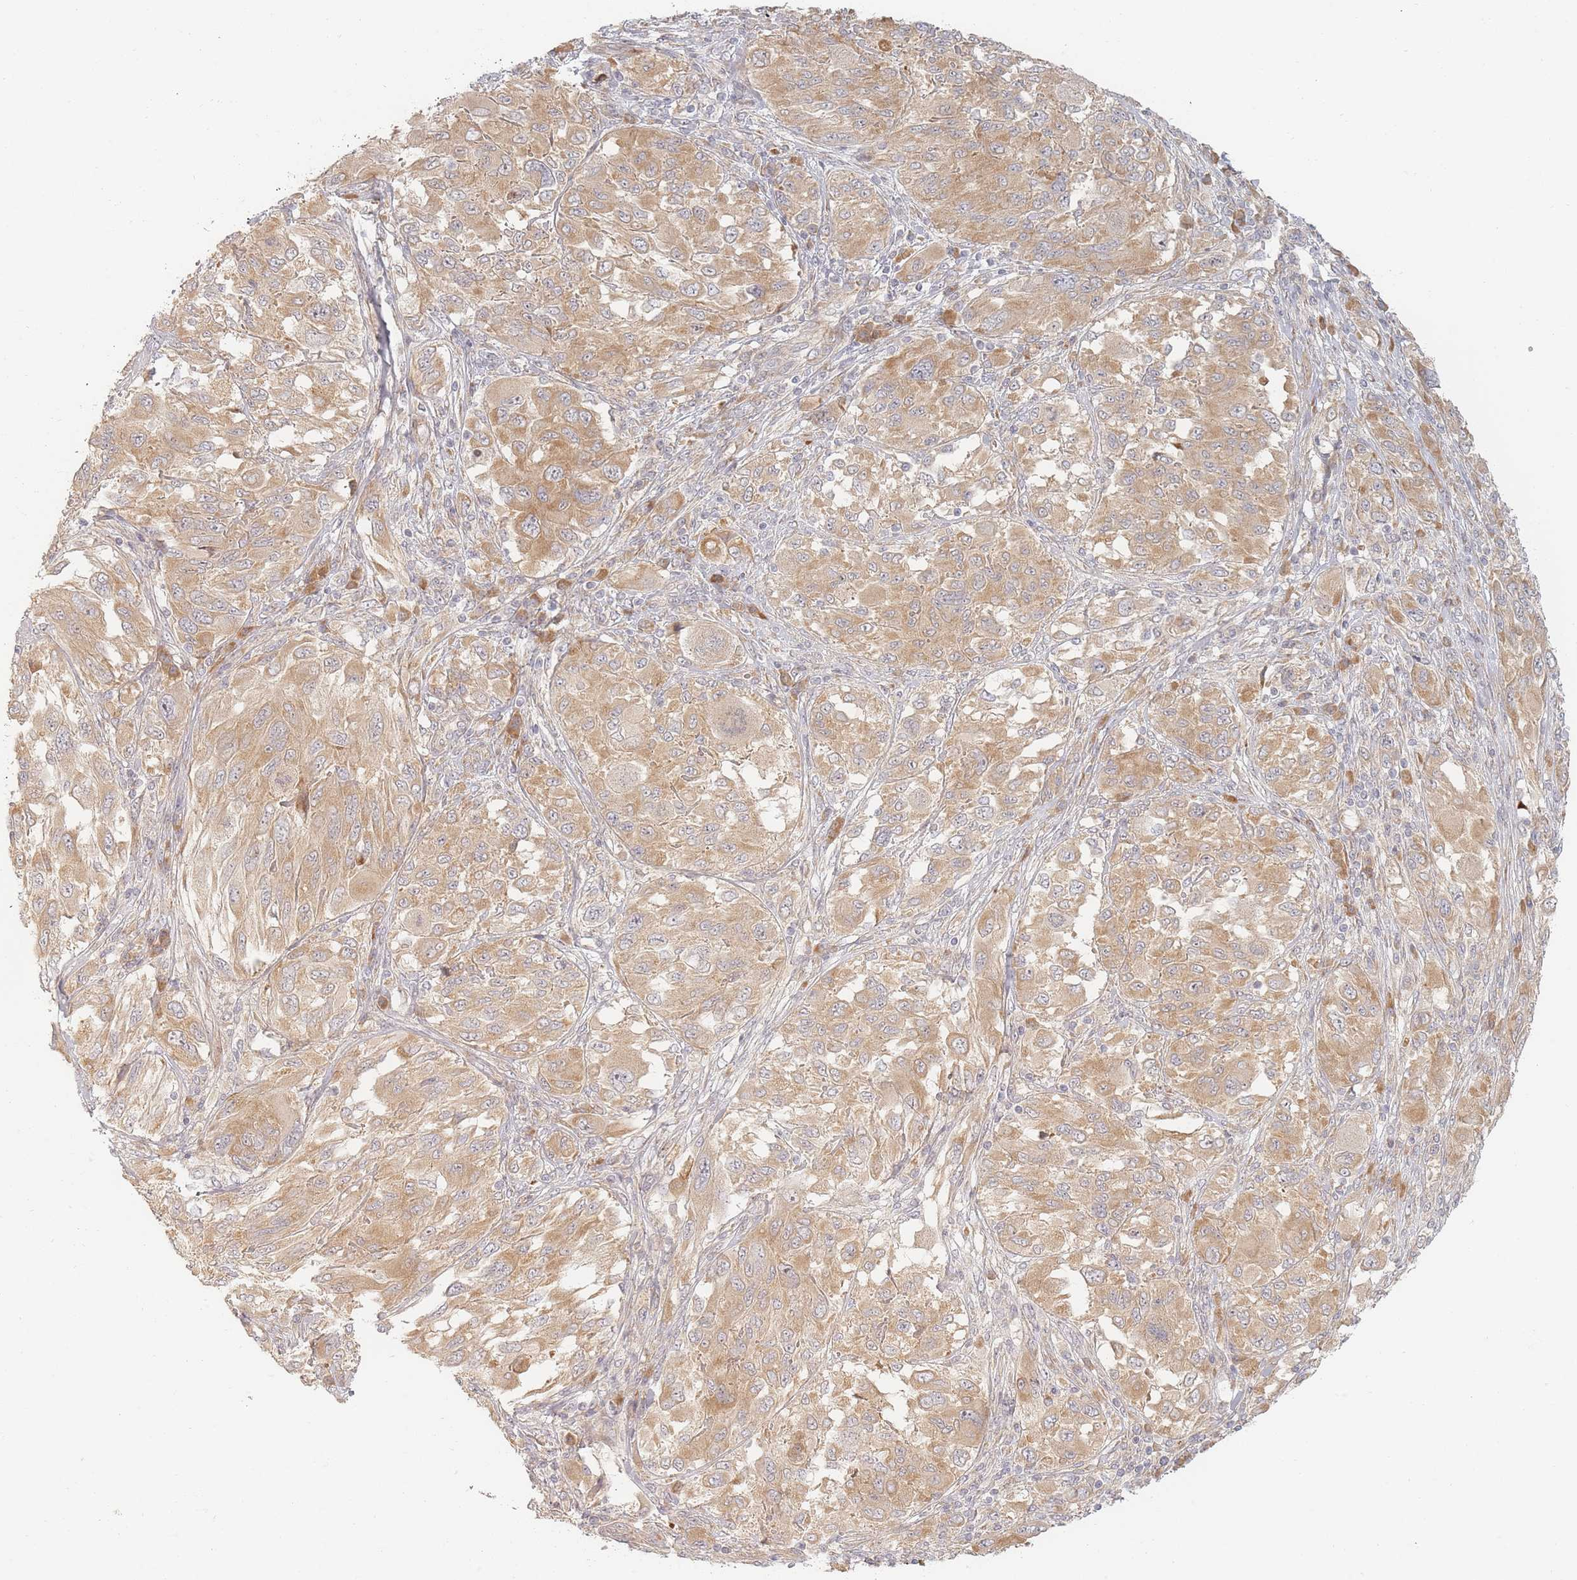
{"staining": {"intensity": "moderate", "quantity": ">75%", "location": "cytoplasmic/membranous"}, "tissue": "melanoma", "cell_type": "Tumor cells", "image_type": "cancer", "snomed": [{"axis": "morphology", "description": "Malignant melanoma, NOS"}, {"axis": "topography", "description": "Skin"}], "caption": "About >75% of tumor cells in malignant melanoma demonstrate moderate cytoplasmic/membranous protein staining as visualized by brown immunohistochemical staining.", "gene": "ZKSCAN7", "patient": {"sex": "female", "age": 91}}